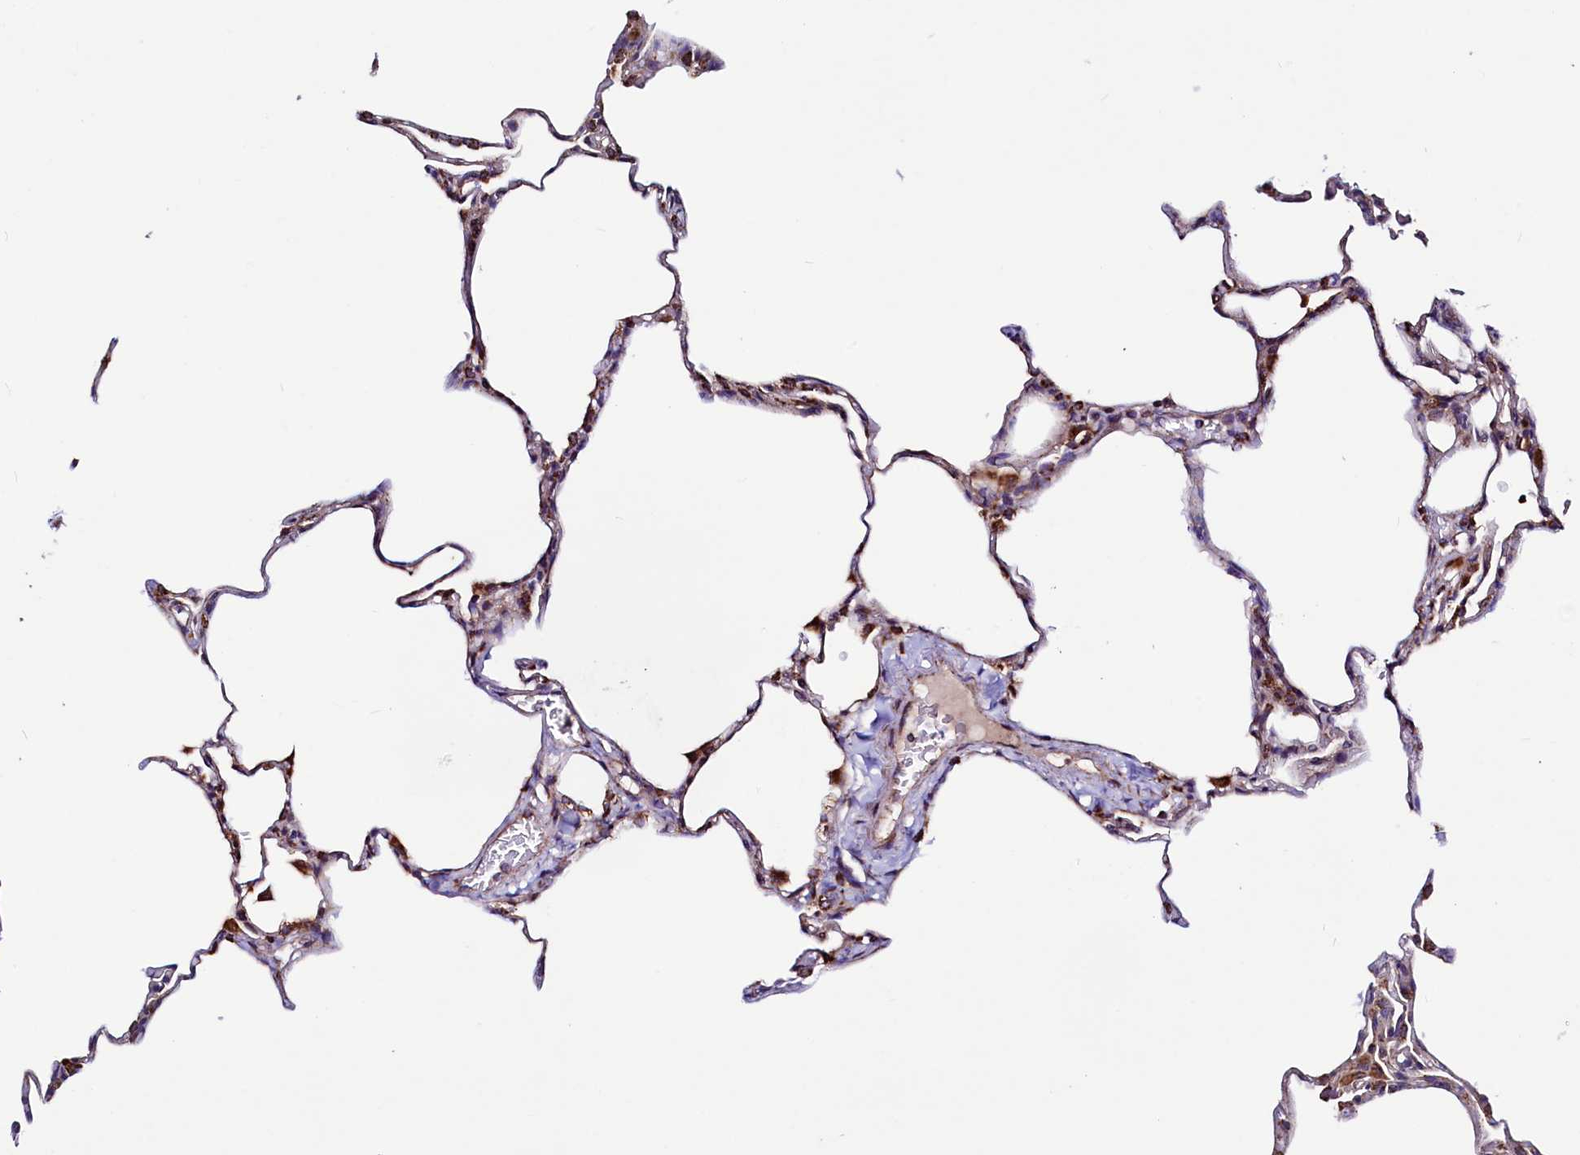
{"staining": {"intensity": "moderate", "quantity": "<25%", "location": "cytoplasmic/membranous"}, "tissue": "lung", "cell_type": "Alveolar cells", "image_type": "normal", "snomed": [{"axis": "morphology", "description": "Normal tissue, NOS"}, {"axis": "topography", "description": "Lung"}], "caption": "Immunohistochemical staining of unremarkable human lung shows low levels of moderate cytoplasmic/membranous positivity in about <25% of alveolar cells. The protein is stained brown, and the nuclei are stained in blue (DAB IHC with brightfield microscopy, high magnification).", "gene": "STARD5", "patient": {"sex": "male", "age": 20}}